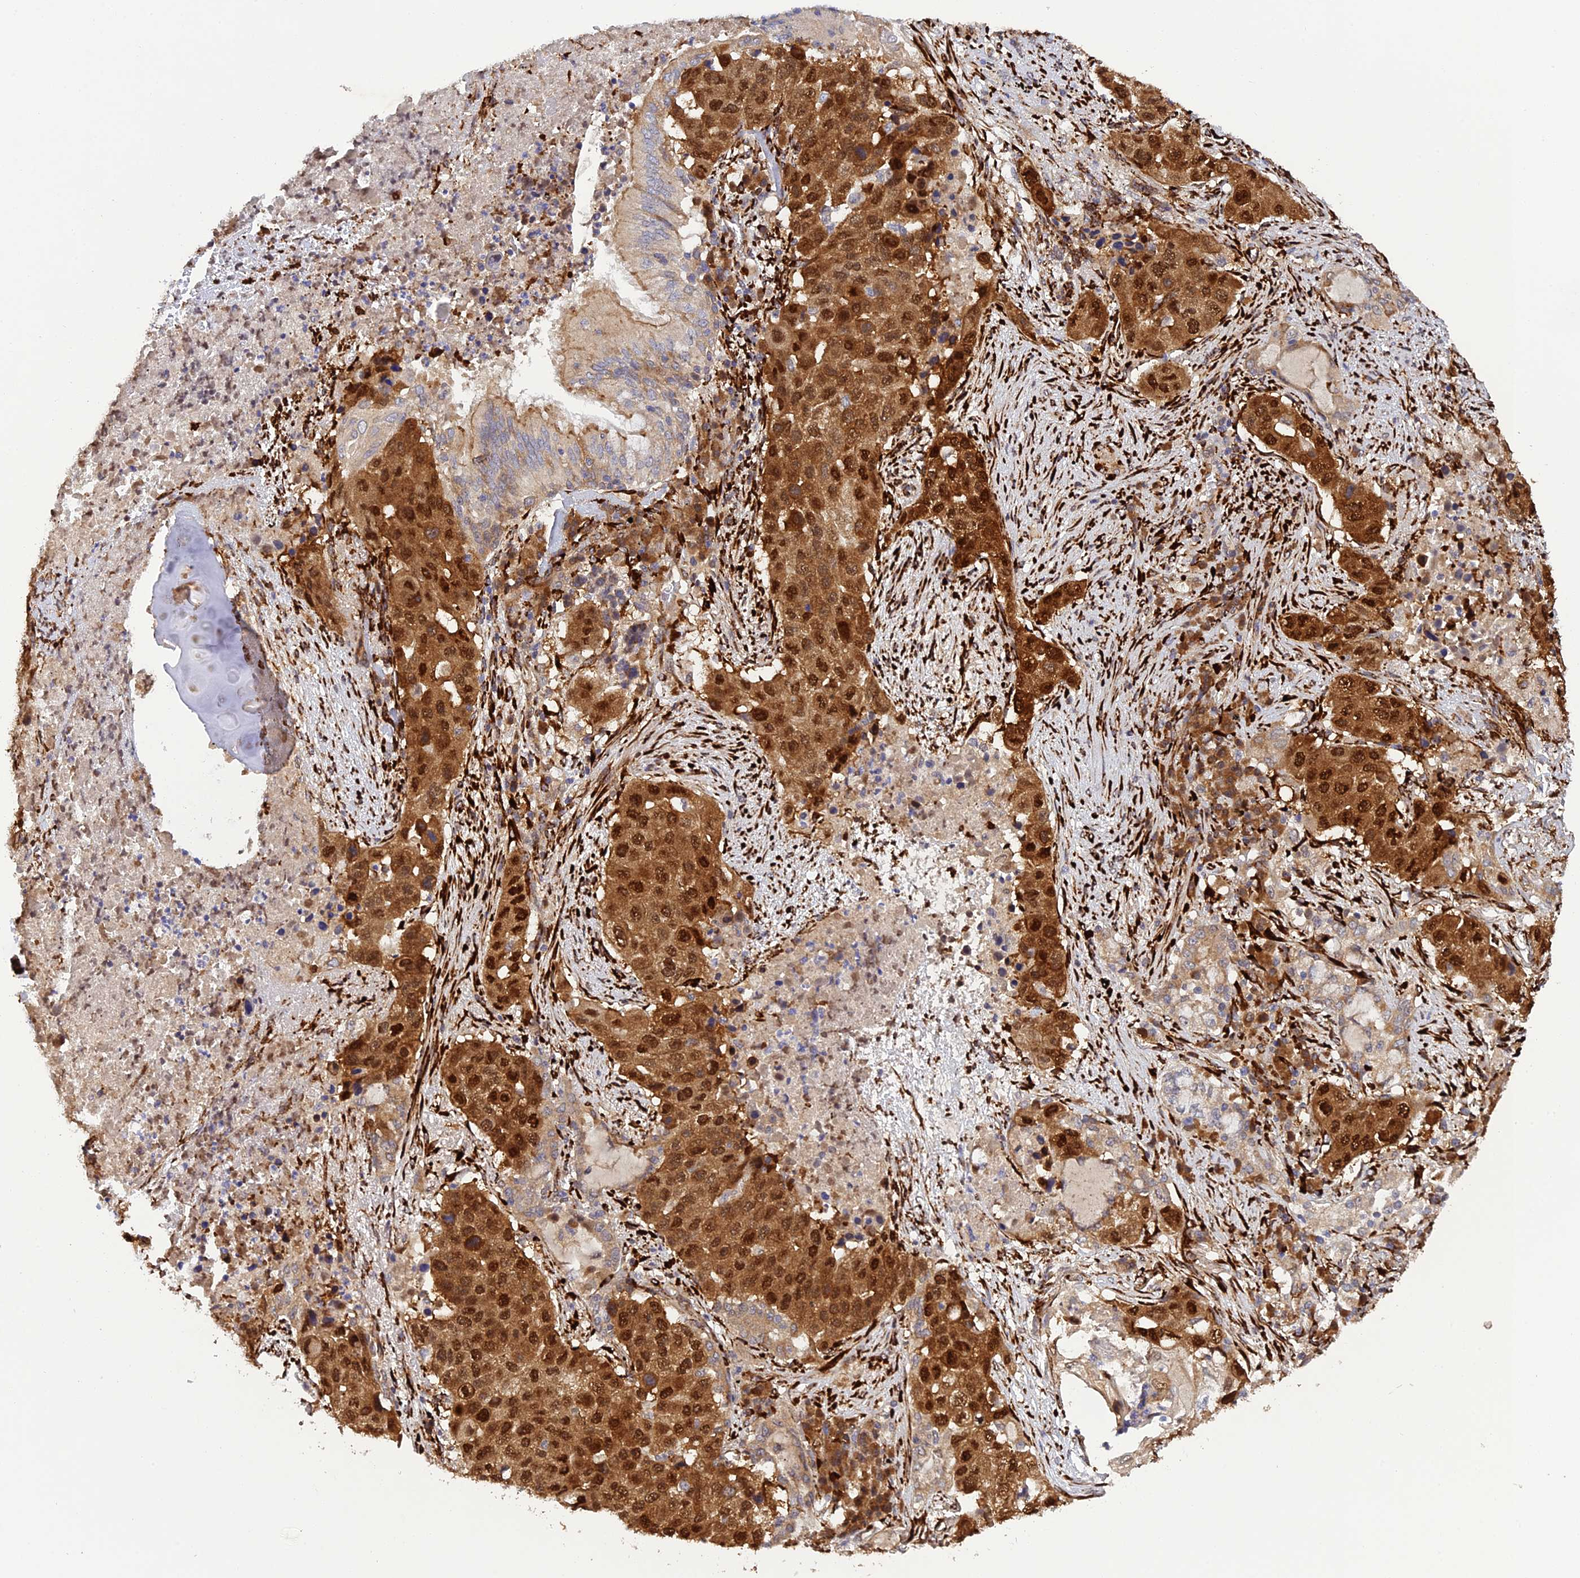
{"staining": {"intensity": "strong", "quantity": ">75%", "location": "cytoplasmic/membranous,nuclear"}, "tissue": "lung cancer", "cell_type": "Tumor cells", "image_type": "cancer", "snomed": [{"axis": "morphology", "description": "Squamous cell carcinoma, NOS"}, {"axis": "topography", "description": "Lung"}], "caption": "Immunohistochemistry (IHC) photomicrograph of neoplastic tissue: human squamous cell carcinoma (lung) stained using immunohistochemistry (IHC) demonstrates high levels of strong protein expression localized specifically in the cytoplasmic/membranous and nuclear of tumor cells, appearing as a cytoplasmic/membranous and nuclear brown color.", "gene": "P3H3", "patient": {"sex": "female", "age": 63}}